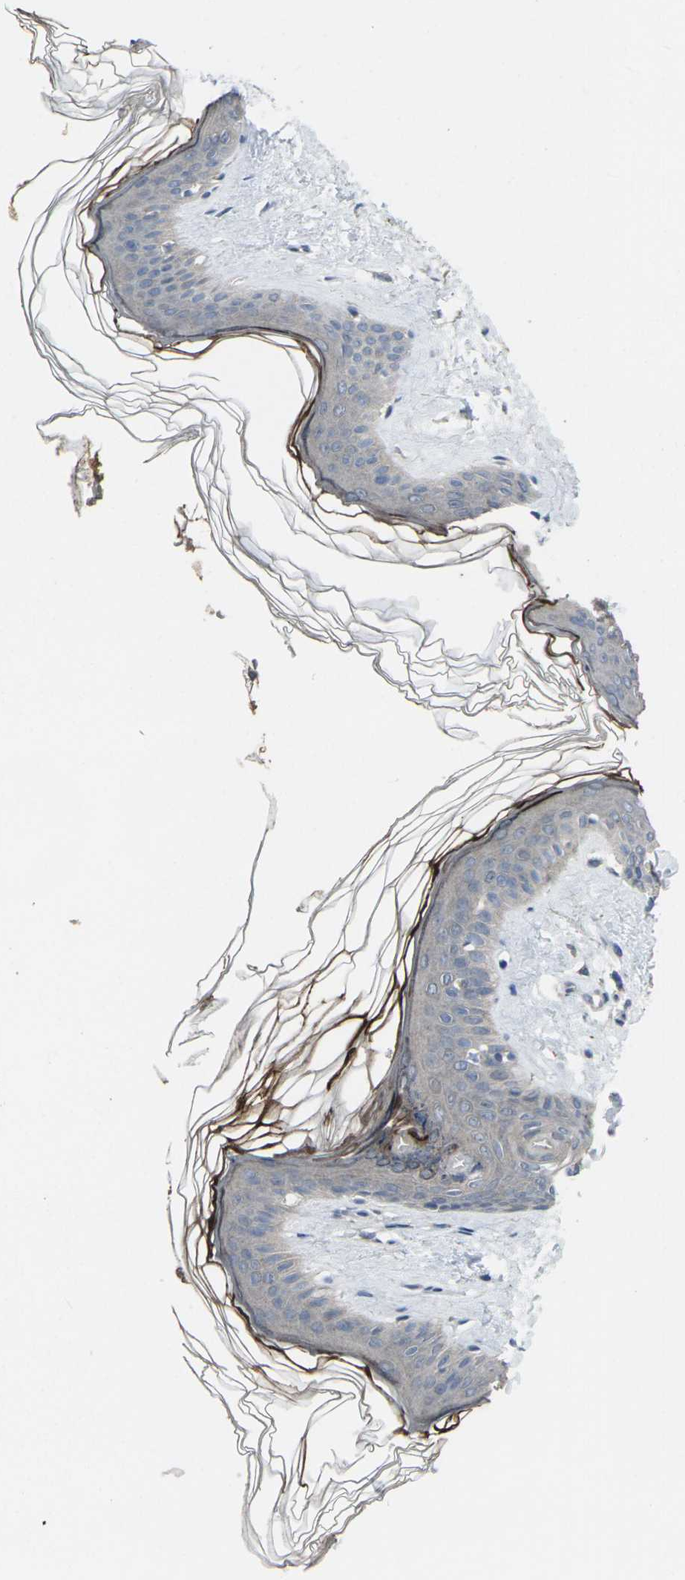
{"staining": {"intensity": "negative", "quantity": "none", "location": "none"}, "tissue": "skin", "cell_type": "Fibroblasts", "image_type": "normal", "snomed": [{"axis": "morphology", "description": "Normal tissue, NOS"}, {"axis": "topography", "description": "Skin"}], "caption": "Immunohistochemical staining of normal human skin reveals no significant positivity in fibroblasts. (Brightfield microscopy of DAB (3,3'-diaminobenzidine) immunohistochemistry at high magnification).", "gene": "CCR10", "patient": {"sex": "female", "age": 41}}